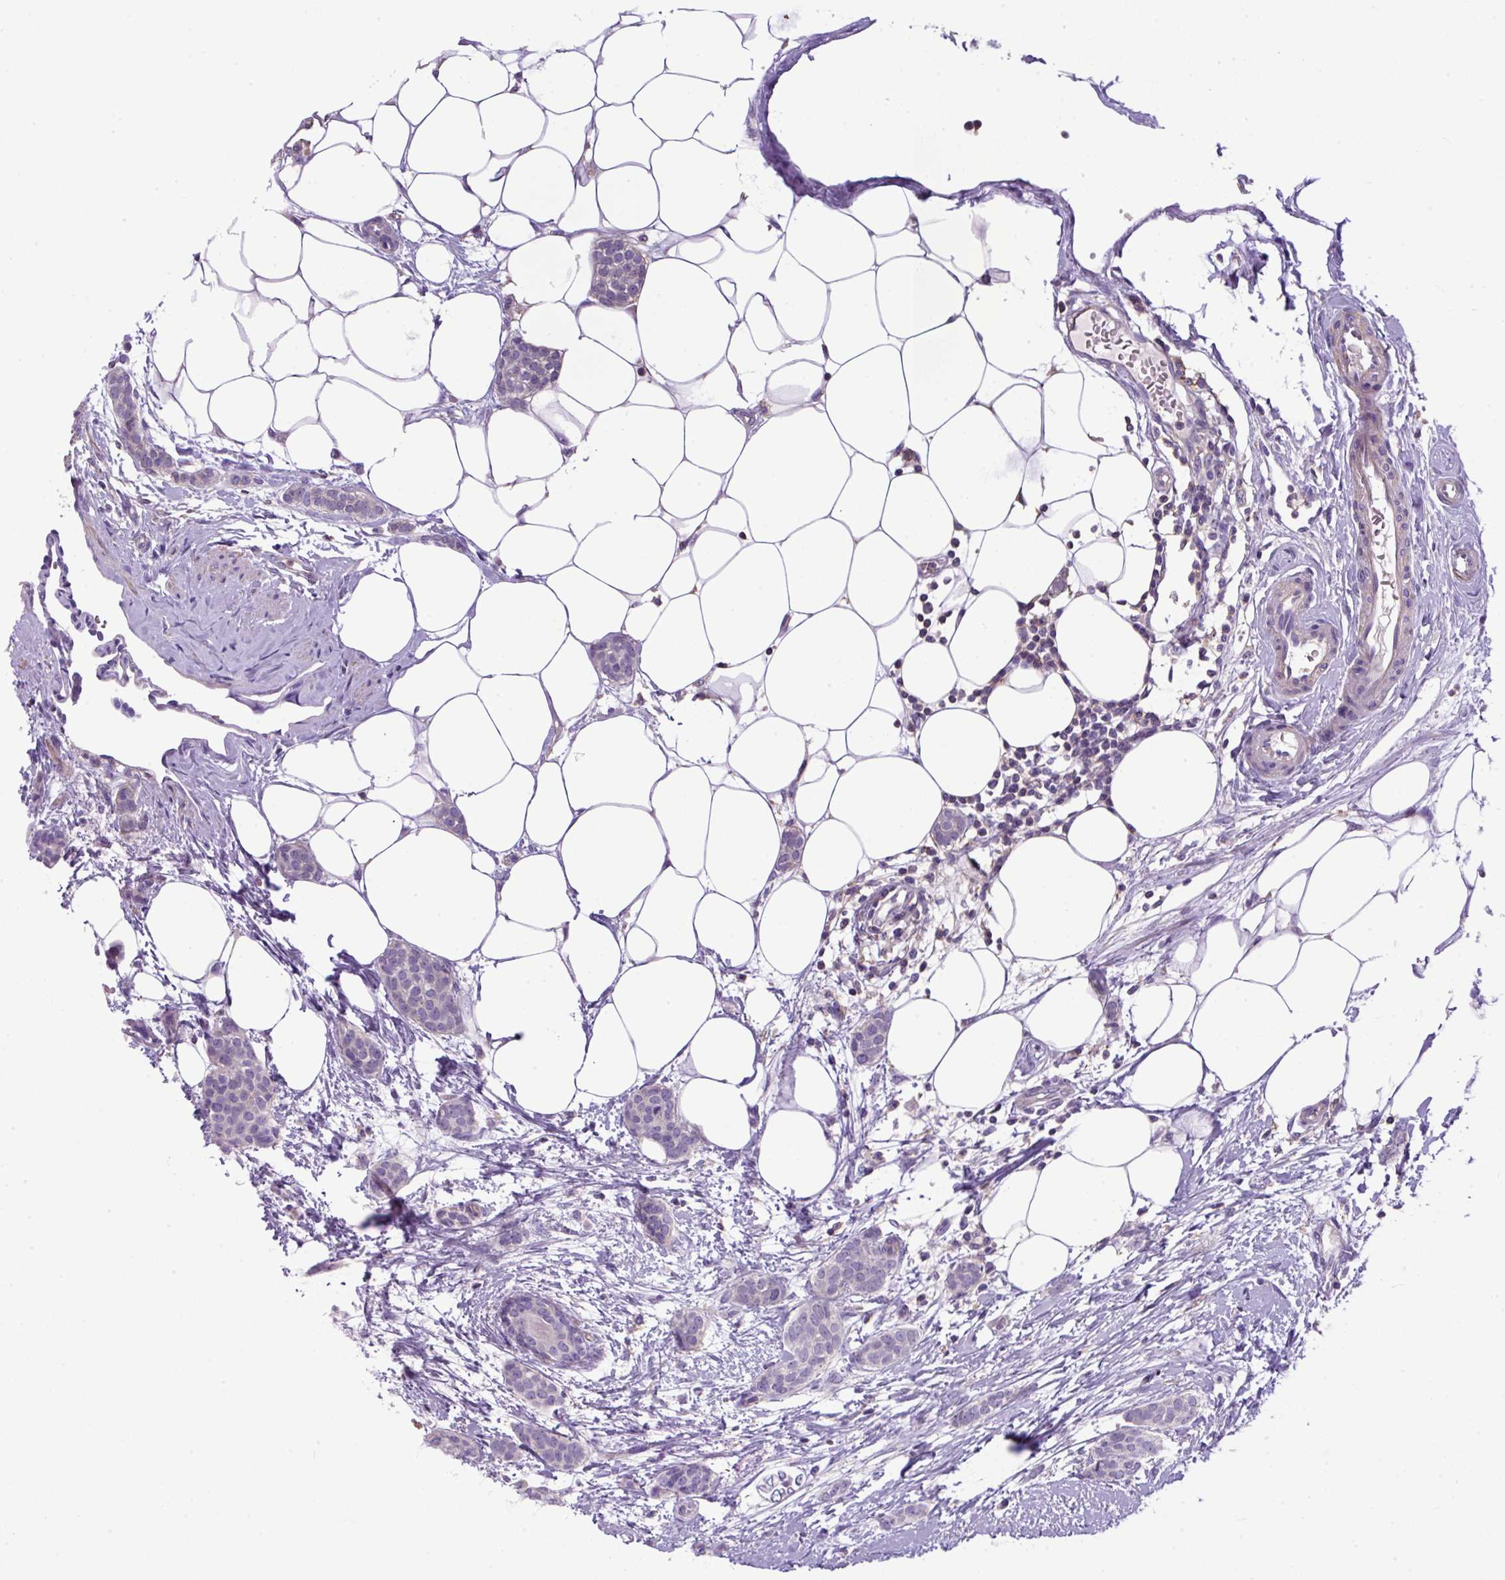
{"staining": {"intensity": "negative", "quantity": "none", "location": "none"}, "tissue": "breast cancer", "cell_type": "Tumor cells", "image_type": "cancer", "snomed": [{"axis": "morphology", "description": "Duct carcinoma"}, {"axis": "topography", "description": "Breast"}], "caption": "An immunohistochemistry (IHC) photomicrograph of intraductal carcinoma (breast) is shown. There is no staining in tumor cells of intraductal carcinoma (breast).", "gene": "NPTN", "patient": {"sex": "female", "age": 72}}